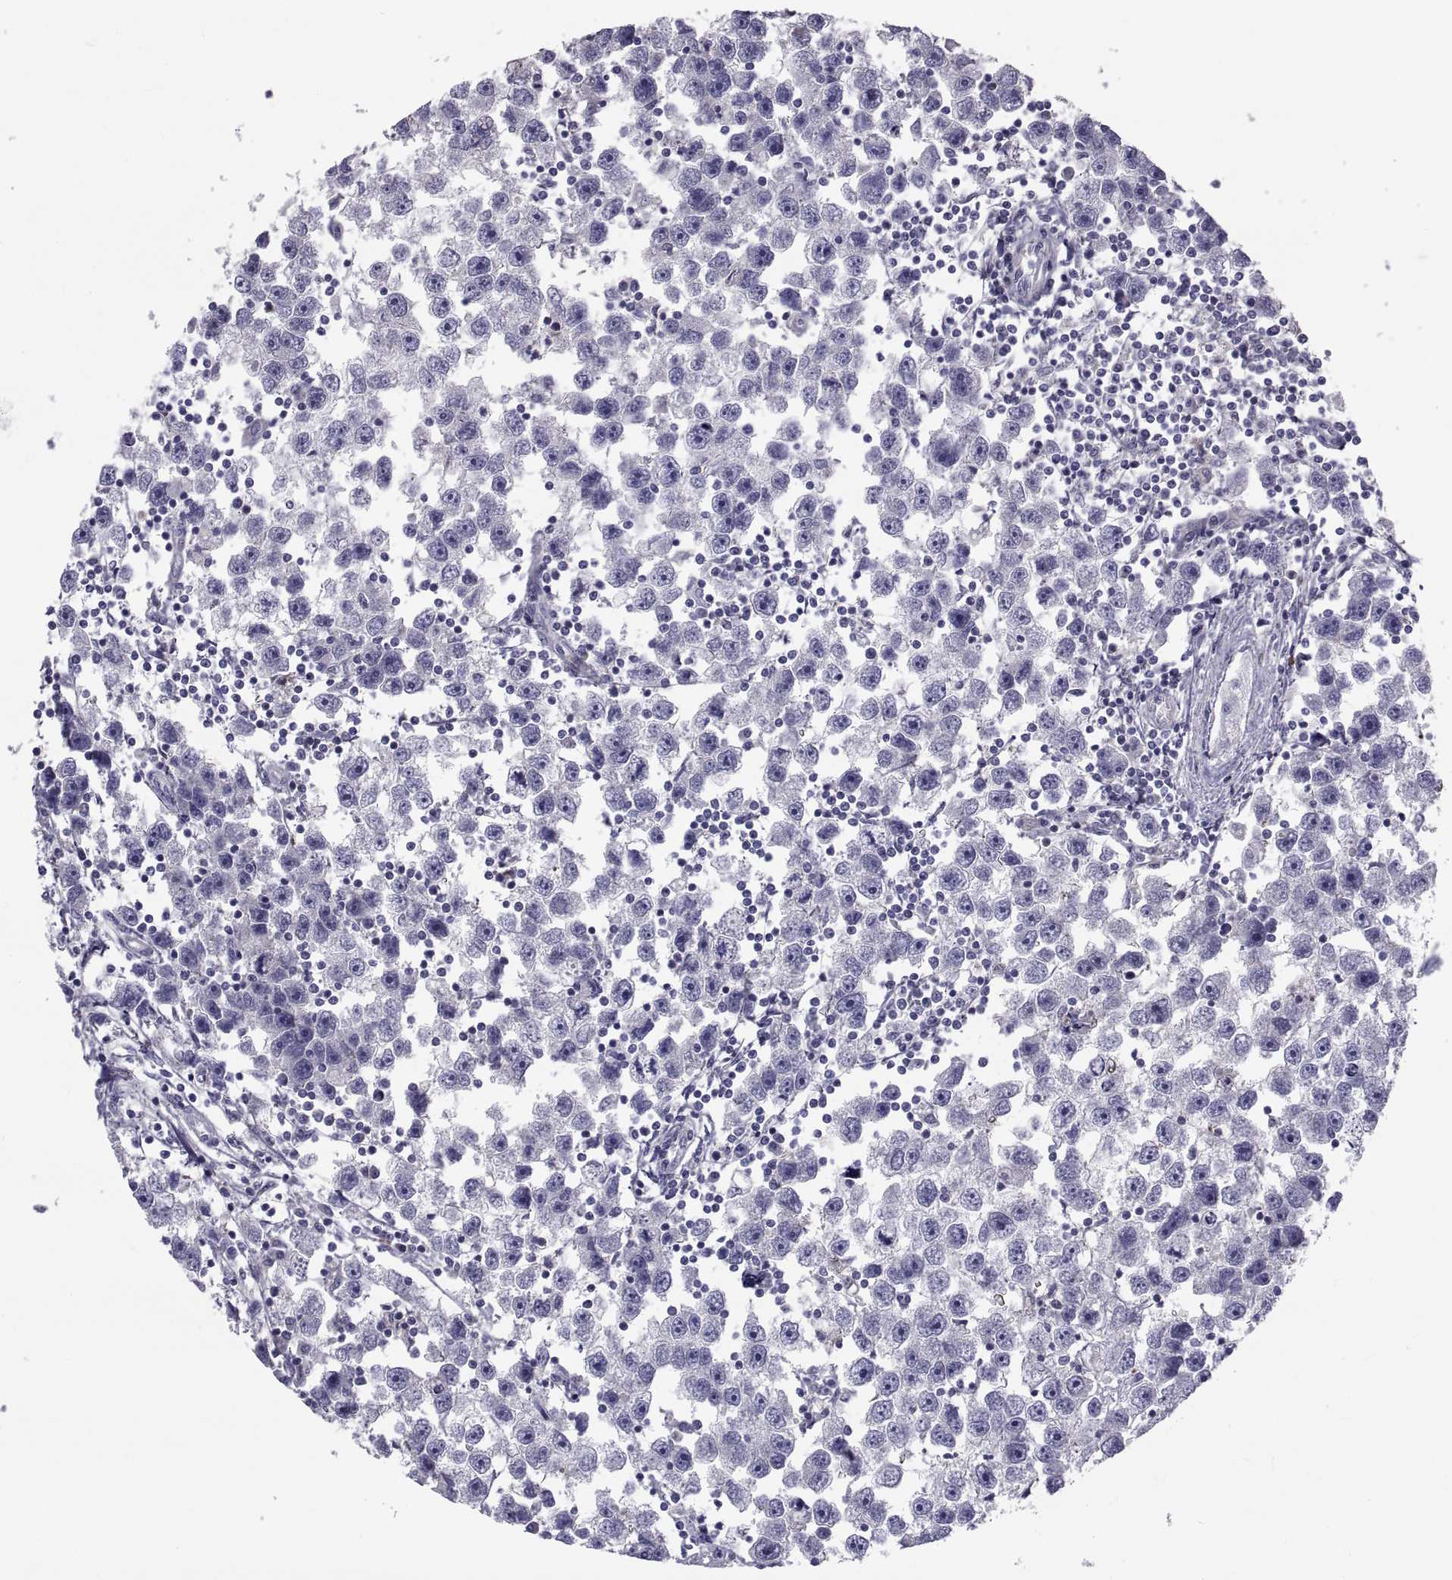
{"staining": {"intensity": "negative", "quantity": "none", "location": "none"}, "tissue": "testis cancer", "cell_type": "Tumor cells", "image_type": "cancer", "snomed": [{"axis": "morphology", "description": "Seminoma, NOS"}, {"axis": "topography", "description": "Testis"}], "caption": "Human seminoma (testis) stained for a protein using immunohistochemistry exhibits no positivity in tumor cells.", "gene": "ANO1", "patient": {"sex": "male", "age": 30}}